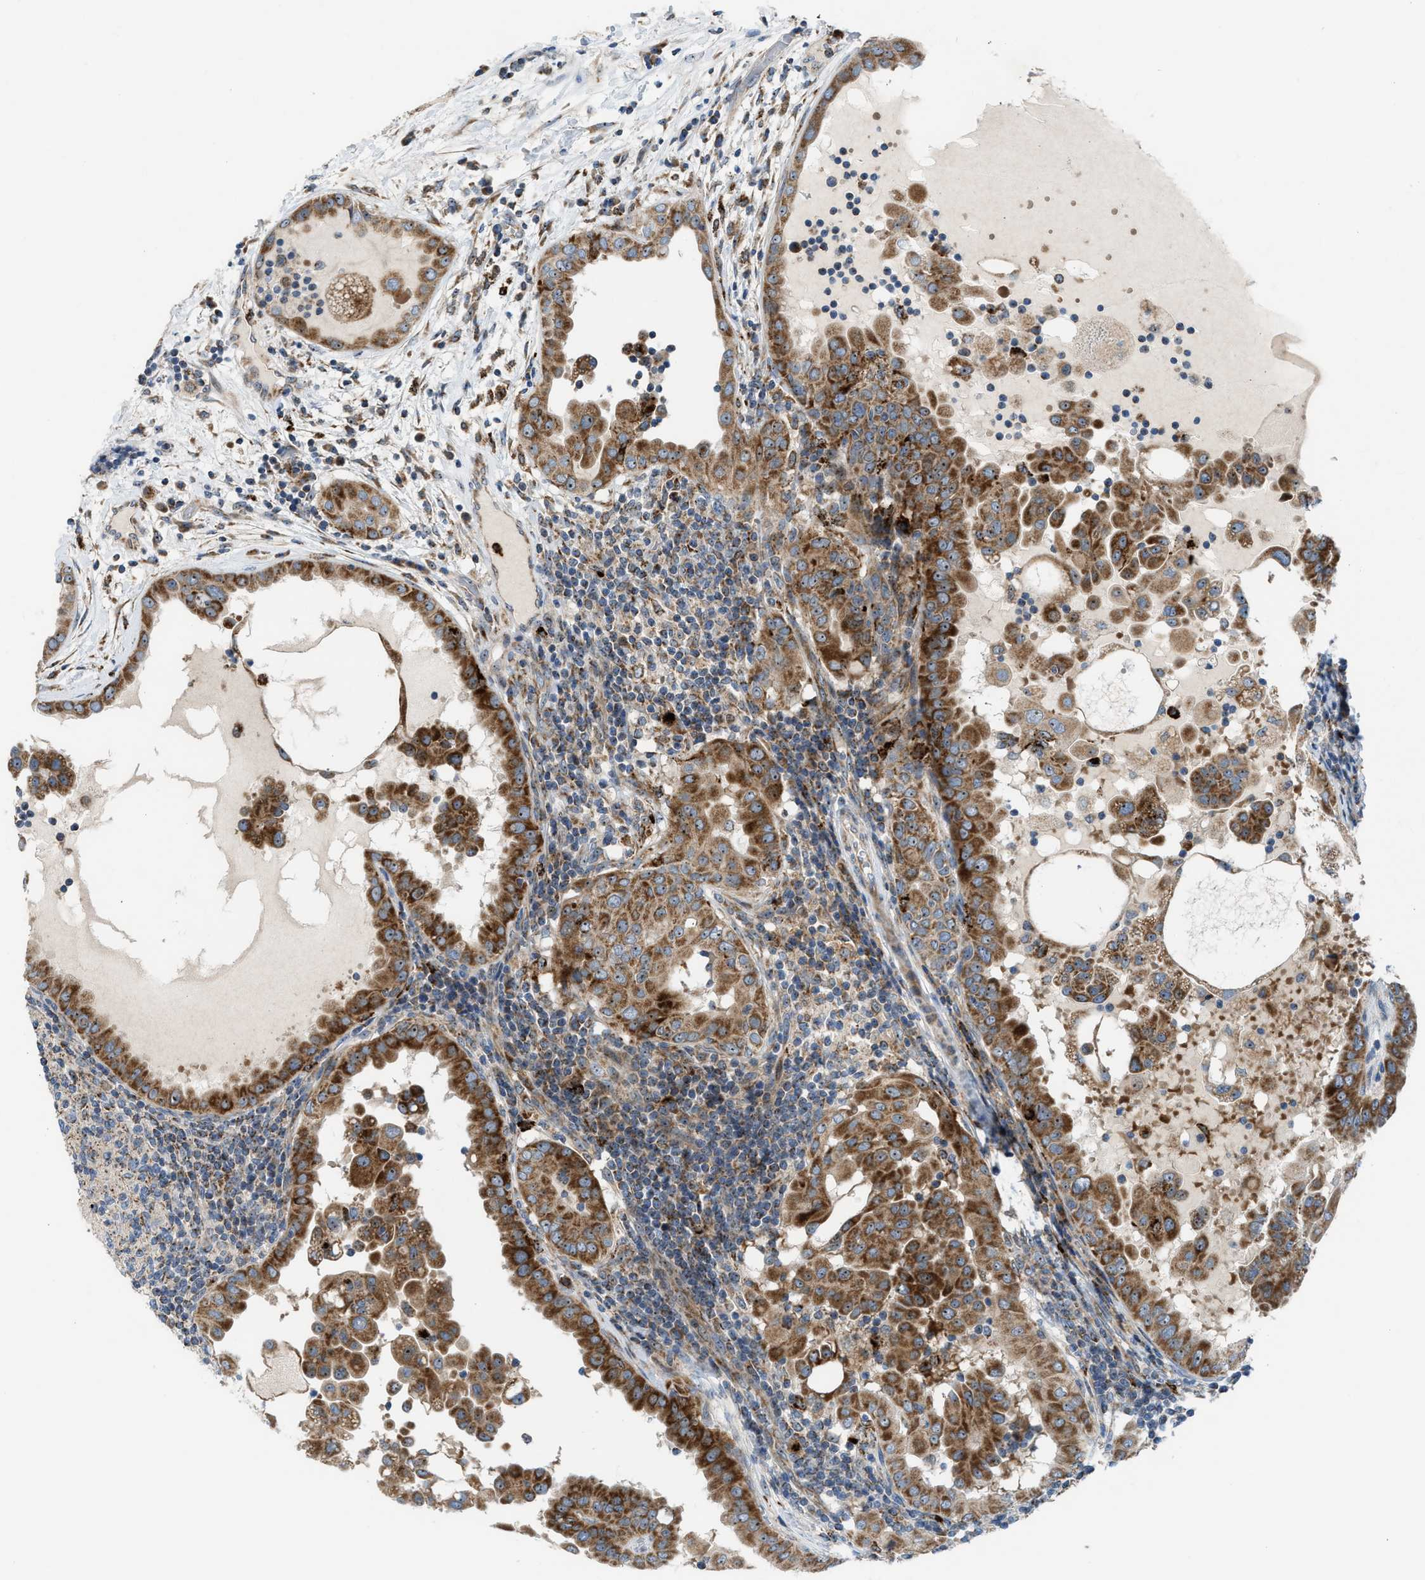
{"staining": {"intensity": "strong", "quantity": ">75%", "location": "cytoplasmic/membranous"}, "tissue": "thyroid cancer", "cell_type": "Tumor cells", "image_type": "cancer", "snomed": [{"axis": "morphology", "description": "Papillary adenocarcinoma, NOS"}, {"axis": "topography", "description": "Thyroid gland"}], "caption": "Immunohistochemical staining of thyroid papillary adenocarcinoma displays high levels of strong cytoplasmic/membranous staining in approximately >75% of tumor cells. The protein of interest is stained brown, and the nuclei are stained in blue (DAB IHC with brightfield microscopy, high magnification).", "gene": "TPH1", "patient": {"sex": "male", "age": 33}}